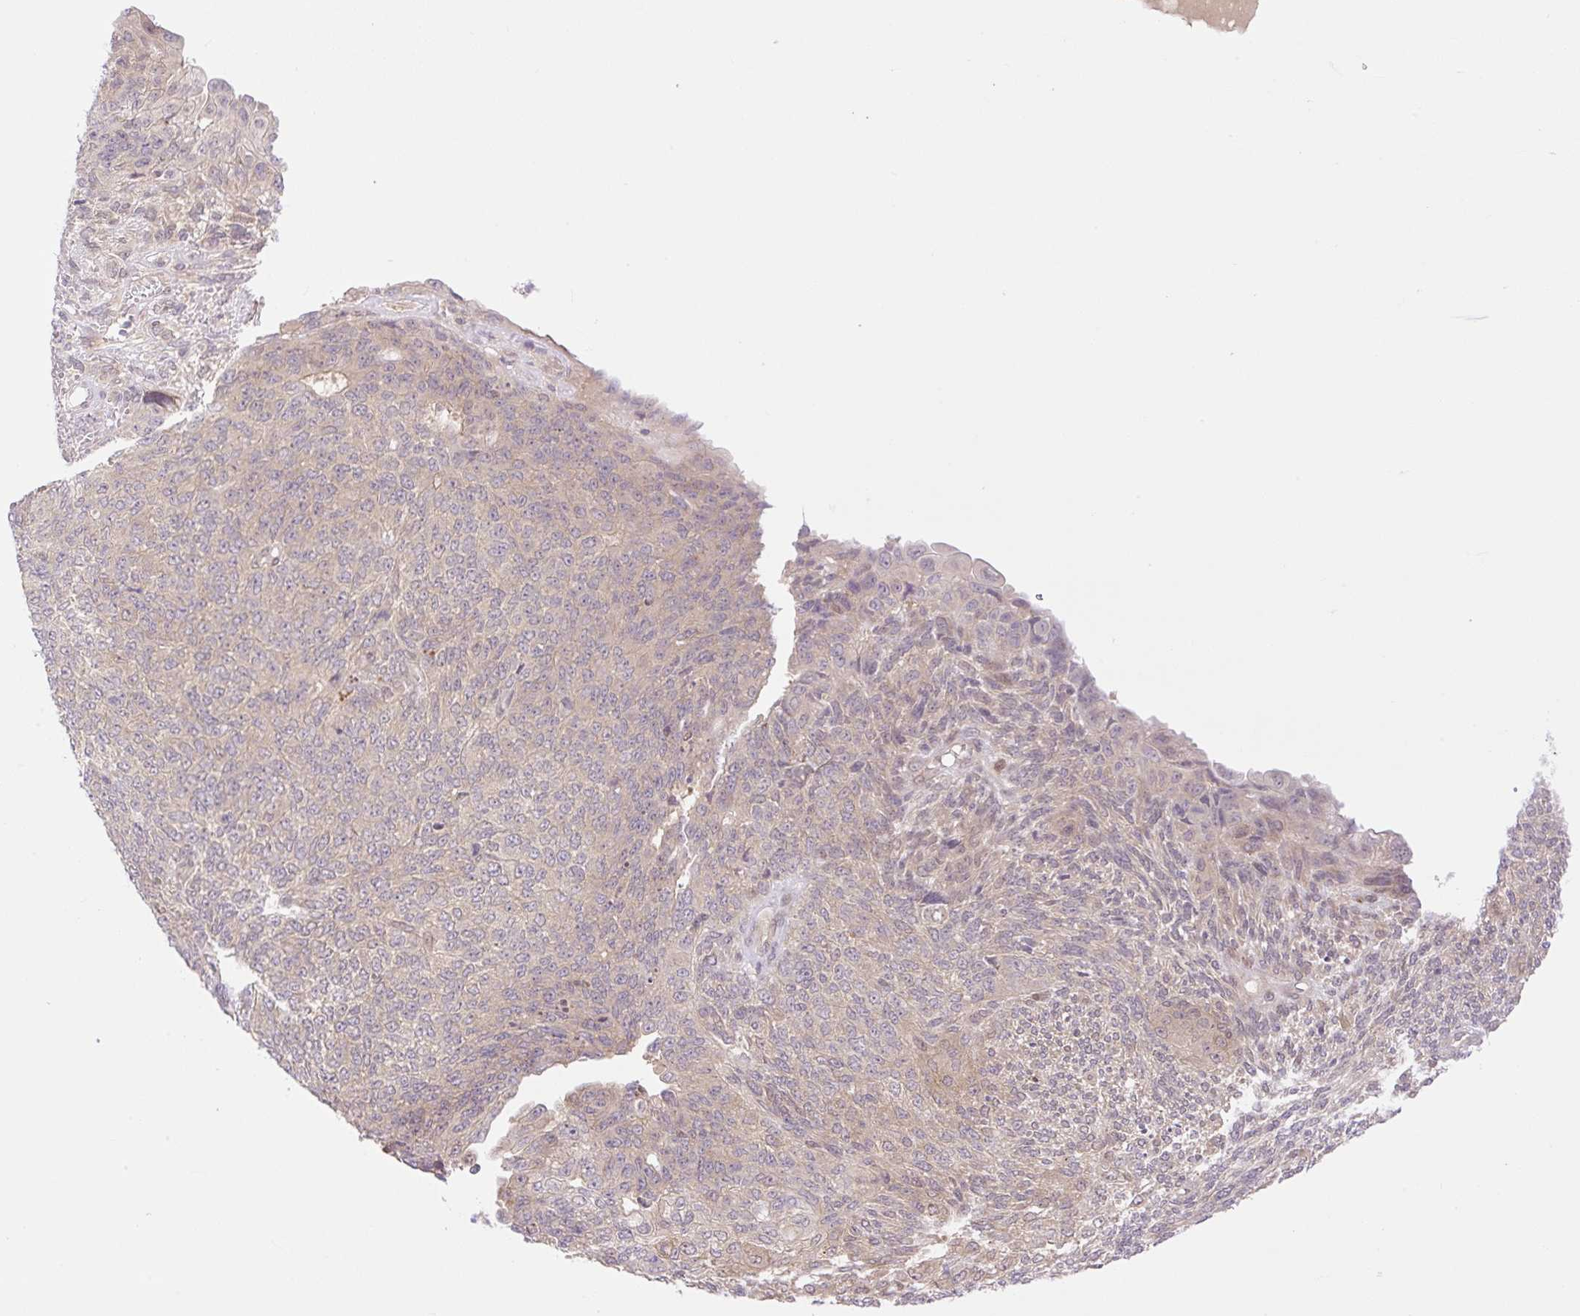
{"staining": {"intensity": "weak", "quantity": "<25%", "location": "cytoplasmic/membranous,nuclear"}, "tissue": "endometrial cancer", "cell_type": "Tumor cells", "image_type": "cancer", "snomed": [{"axis": "morphology", "description": "Adenocarcinoma, NOS"}, {"axis": "topography", "description": "Endometrium"}], "caption": "This is an IHC photomicrograph of human endometrial cancer. There is no staining in tumor cells.", "gene": "VPS25", "patient": {"sex": "female", "age": 32}}